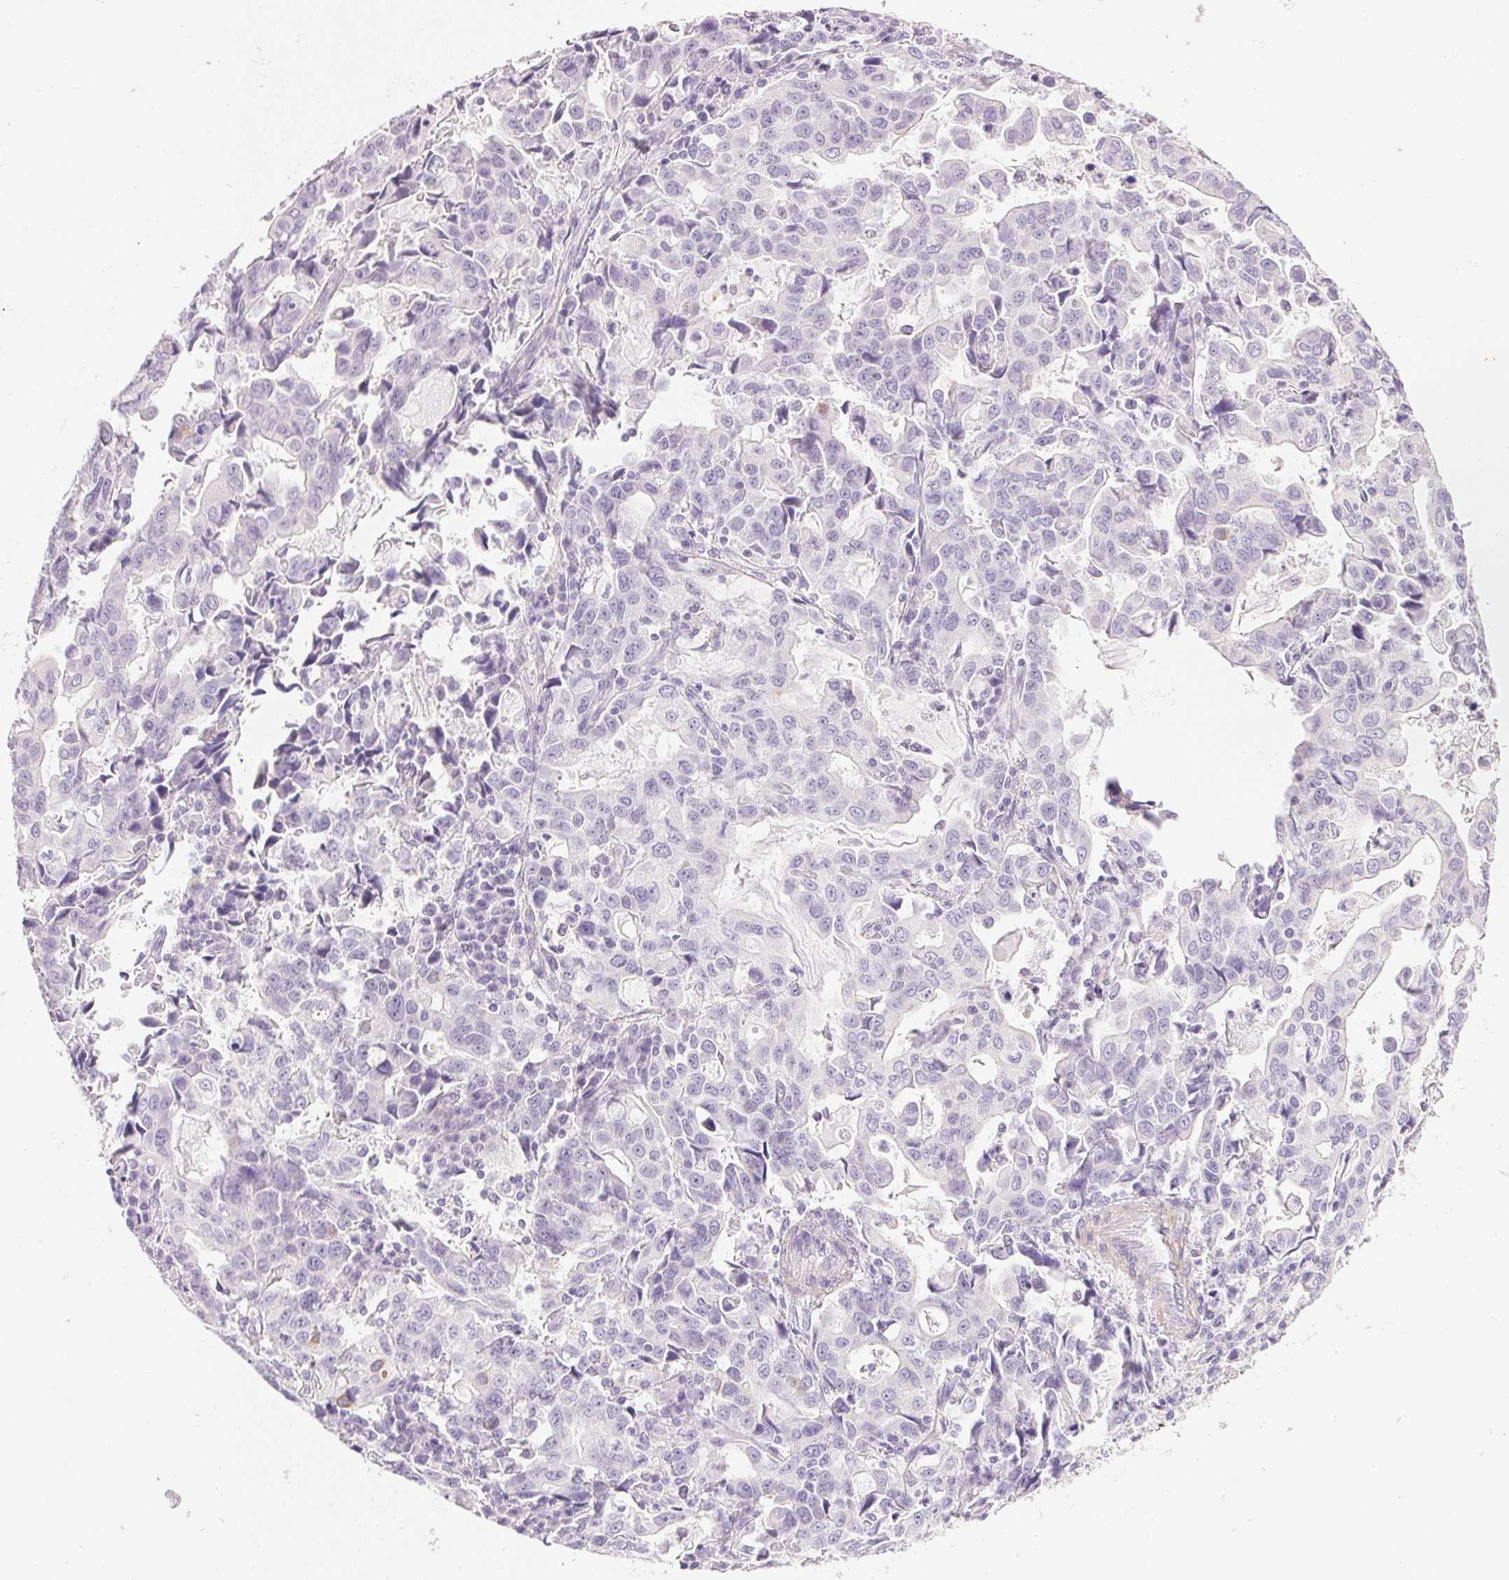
{"staining": {"intensity": "negative", "quantity": "none", "location": "none"}, "tissue": "stomach cancer", "cell_type": "Tumor cells", "image_type": "cancer", "snomed": [{"axis": "morphology", "description": "Adenocarcinoma, NOS"}, {"axis": "topography", "description": "Stomach, upper"}], "caption": "Human adenocarcinoma (stomach) stained for a protein using immunohistochemistry reveals no expression in tumor cells.", "gene": "KCNE2", "patient": {"sex": "male", "age": 85}}